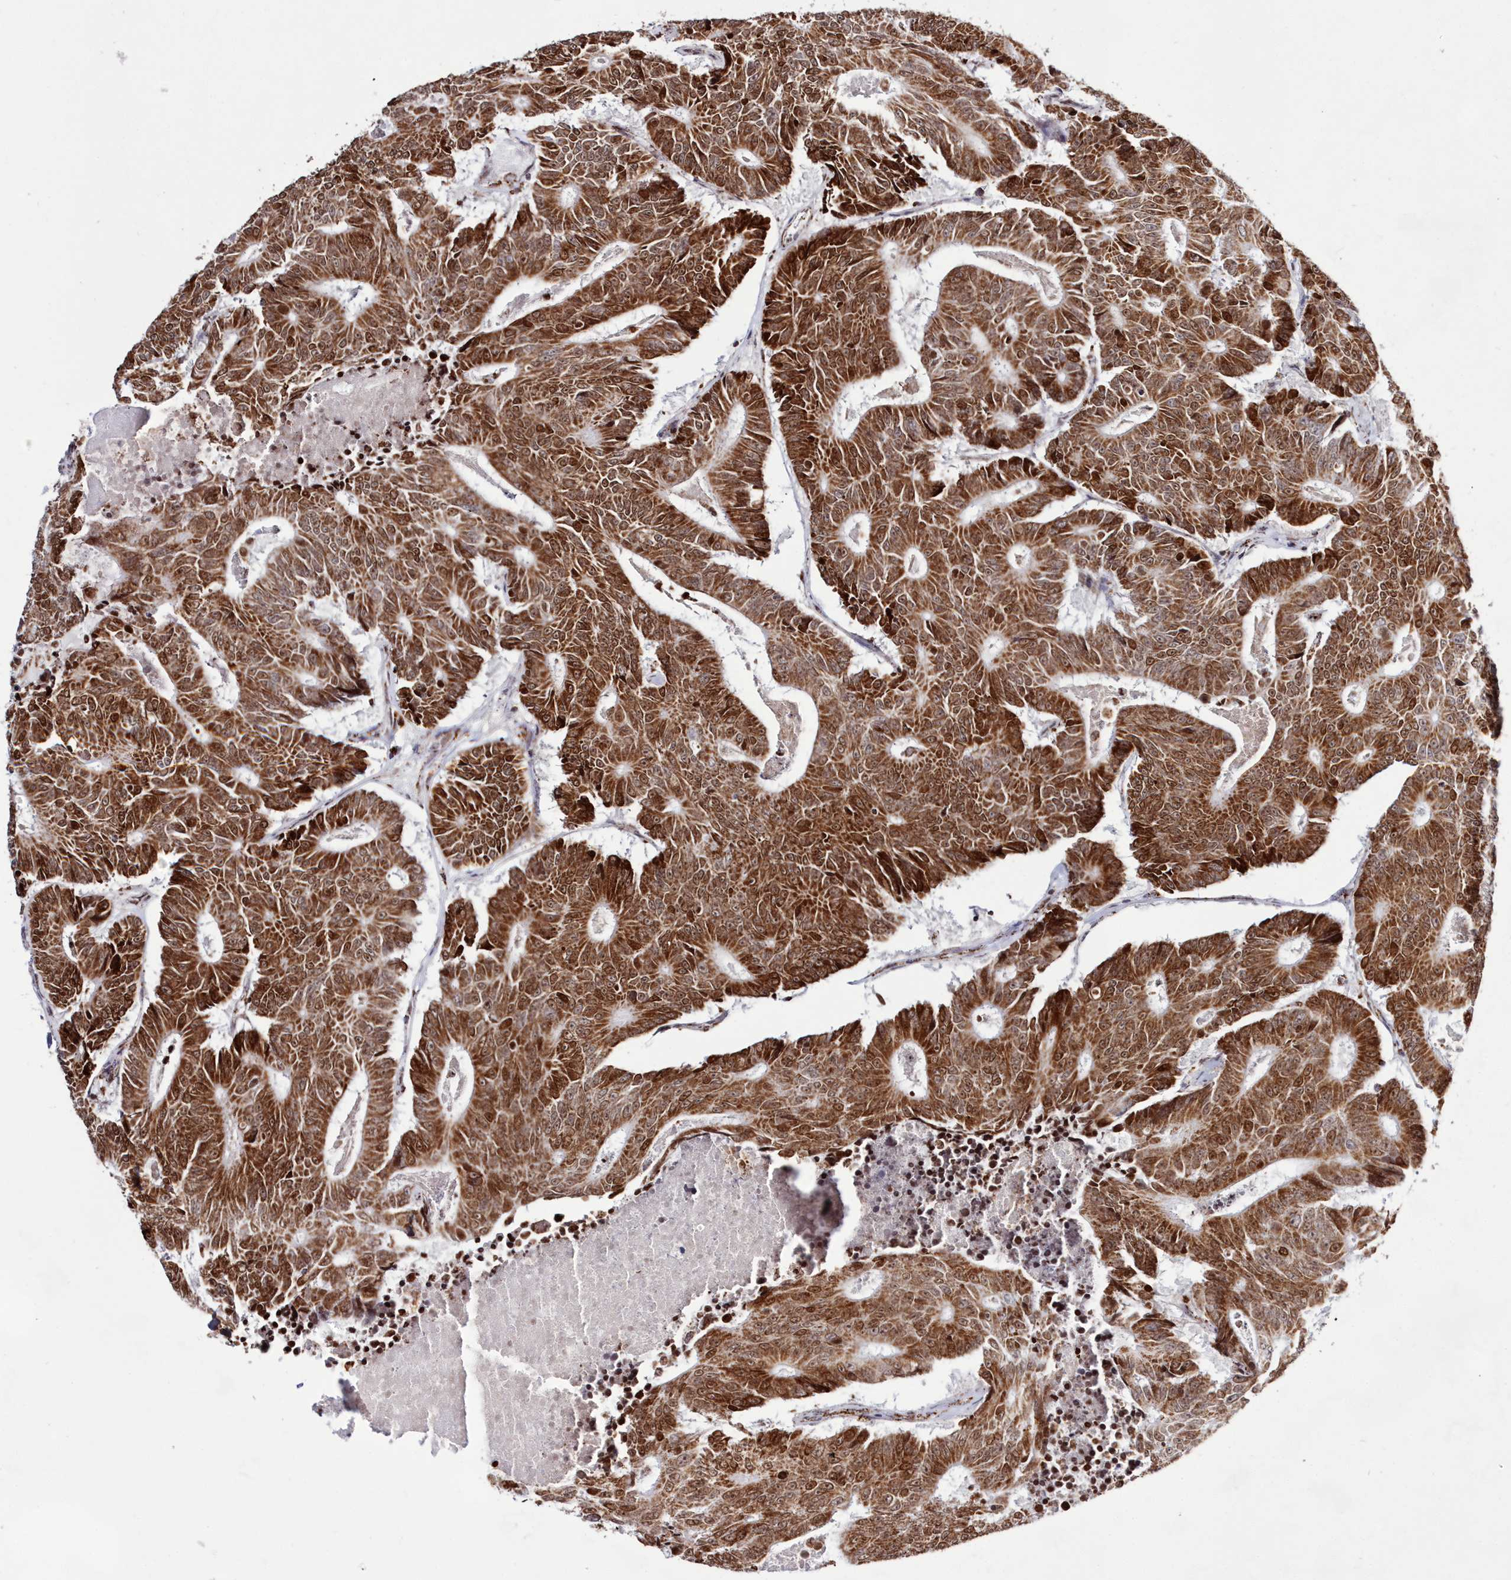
{"staining": {"intensity": "strong", "quantity": ">75%", "location": "cytoplasmic/membranous,nuclear"}, "tissue": "colorectal cancer", "cell_type": "Tumor cells", "image_type": "cancer", "snomed": [{"axis": "morphology", "description": "Adenocarcinoma, NOS"}, {"axis": "topography", "description": "Colon"}], "caption": "Strong cytoplasmic/membranous and nuclear expression for a protein is present in approximately >75% of tumor cells of adenocarcinoma (colorectal) using IHC.", "gene": "HADHB", "patient": {"sex": "male", "age": 83}}